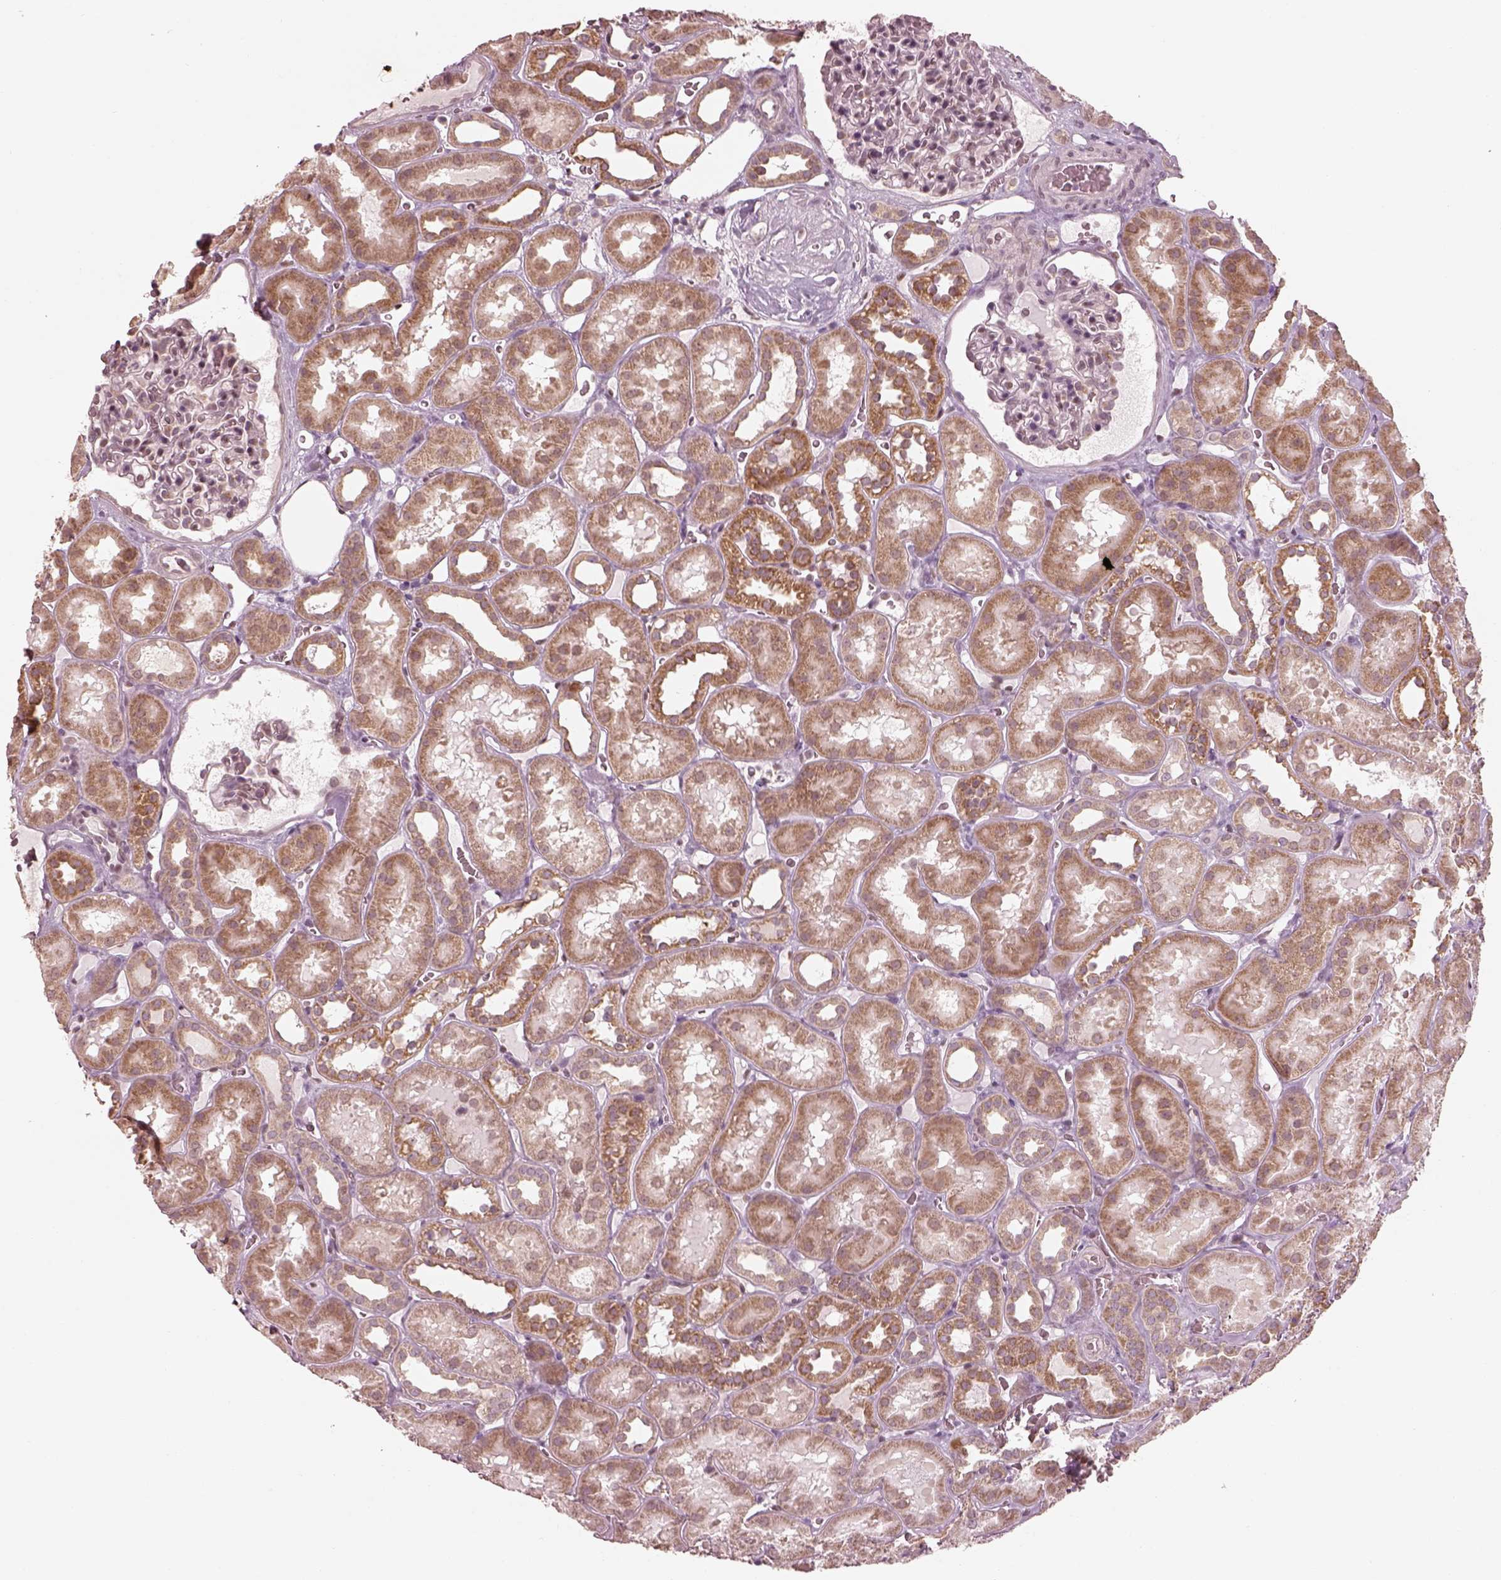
{"staining": {"intensity": "weak", "quantity": "25%-75%", "location": "cytoplasmic/membranous"}, "tissue": "kidney", "cell_type": "Cells in glomeruli", "image_type": "normal", "snomed": [{"axis": "morphology", "description": "Normal tissue, NOS"}, {"axis": "topography", "description": "Kidney"}], "caption": "Cells in glomeruli demonstrate low levels of weak cytoplasmic/membranous expression in about 25%-75% of cells in normal human kidney. (Stains: DAB in brown, nuclei in blue, Microscopy: brightfield microscopy at high magnification).", "gene": "IQCB1", "patient": {"sex": "female", "age": 41}}